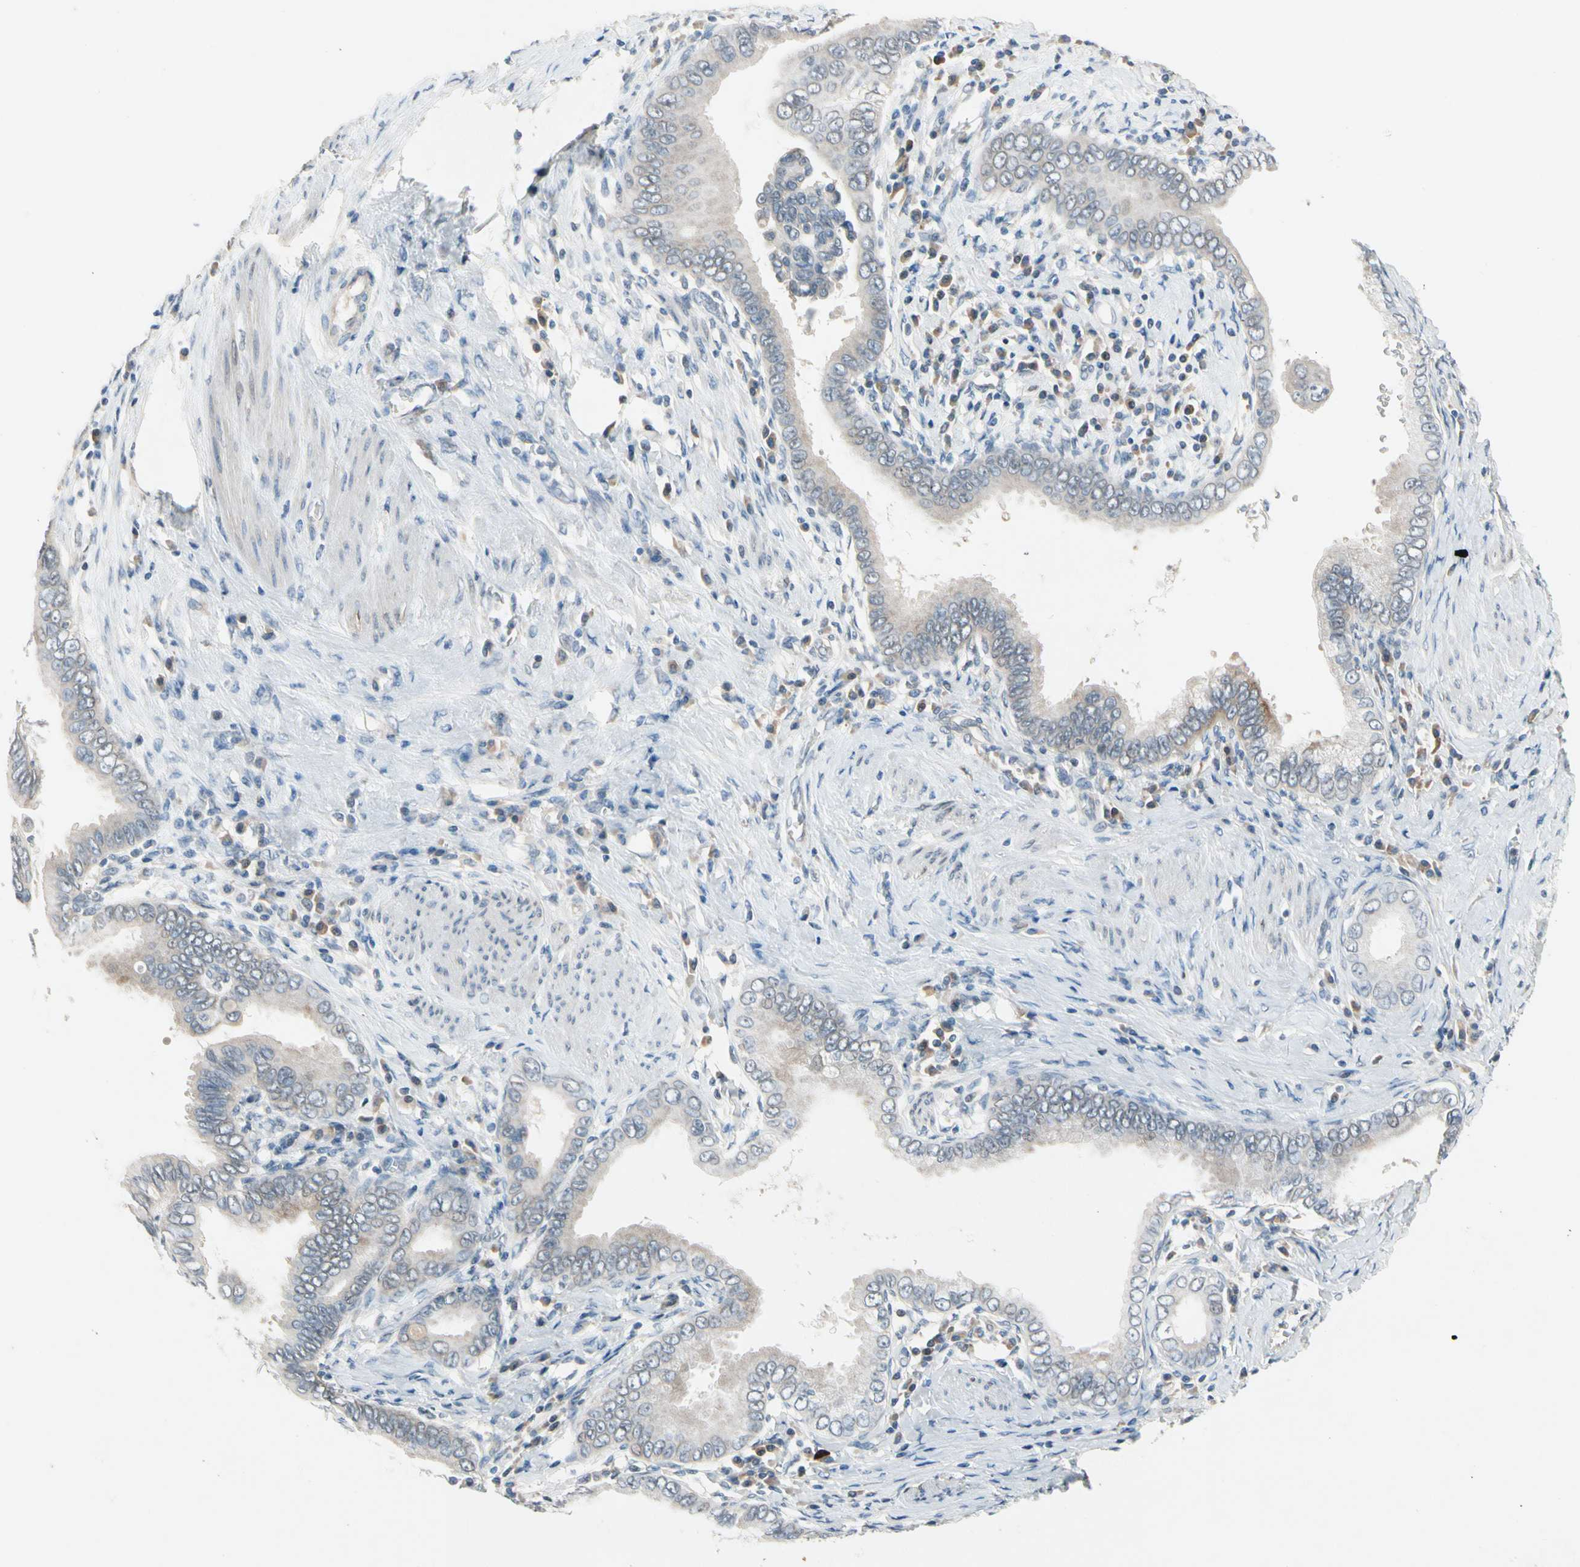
{"staining": {"intensity": "weak", "quantity": "<25%", "location": "cytoplasmic/membranous"}, "tissue": "pancreatic cancer", "cell_type": "Tumor cells", "image_type": "cancer", "snomed": [{"axis": "morphology", "description": "Normal tissue, NOS"}, {"axis": "topography", "description": "Lymph node"}], "caption": "High magnification brightfield microscopy of pancreatic cancer stained with DAB (3,3'-diaminobenzidine) (brown) and counterstained with hematoxylin (blue): tumor cells show no significant staining.", "gene": "PIP5K1B", "patient": {"sex": "male", "age": 50}}